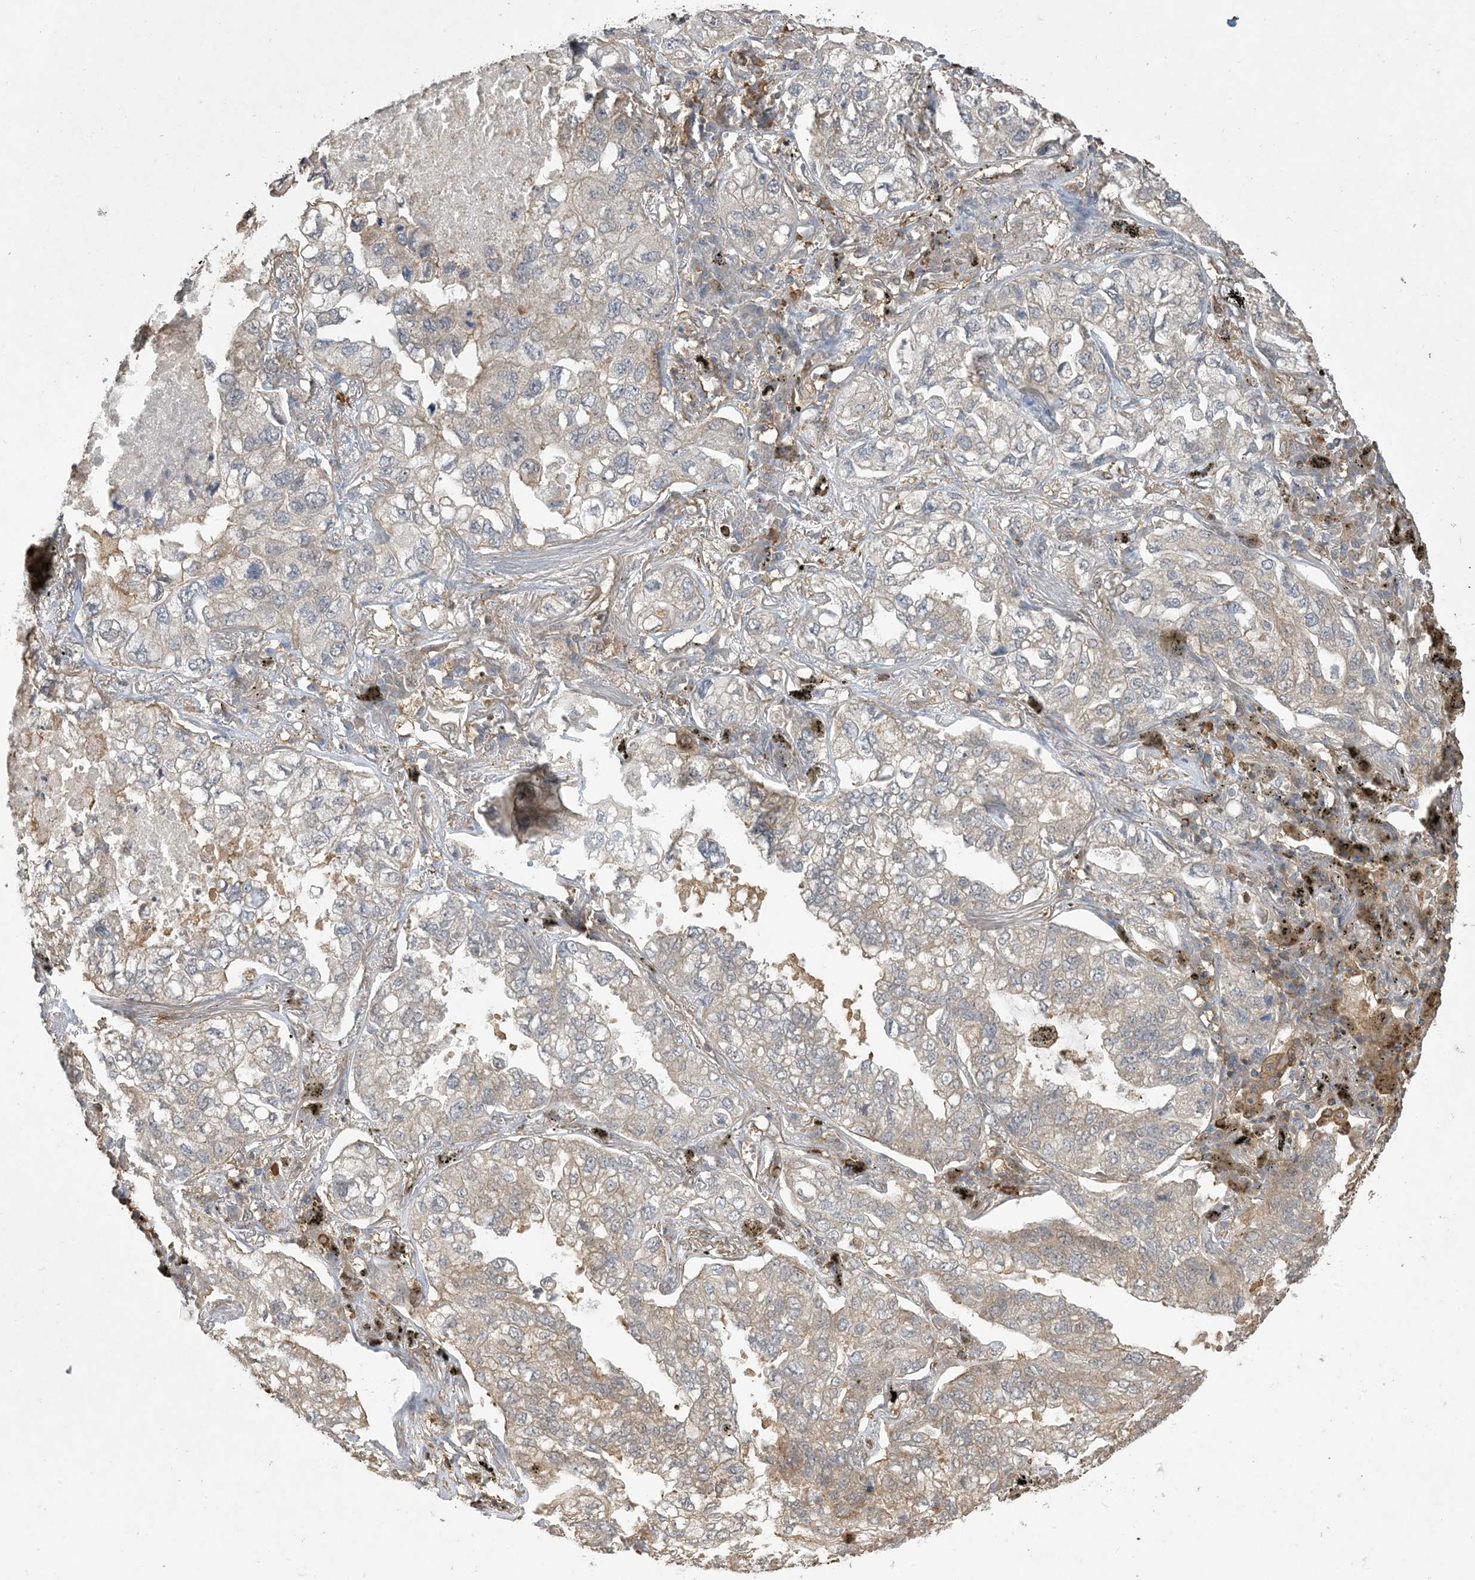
{"staining": {"intensity": "weak", "quantity": "25%-75%", "location": "cytoplasmic/membranous"}, "tissue": "lung cancer", "cell_type": "Tumor cells", "image_type": "cancer", "snomed": [{"axis": "morphology", "description": "Adenocarcinoma, NOS"}, {"axis": "topography", "description": "Lung"}], "caption": "Immunohistochemistry of lung cancer exhibits low levels of weak cytoplasmic/membranous expression in approximately 25%-75% of tumor cells. Immunohistochemistry (ihc) stains the protein of interest in brown and the nuclei are stained blue.", "gene": "TMSB4X", "patient": {"sex": "male", "age": 65}}